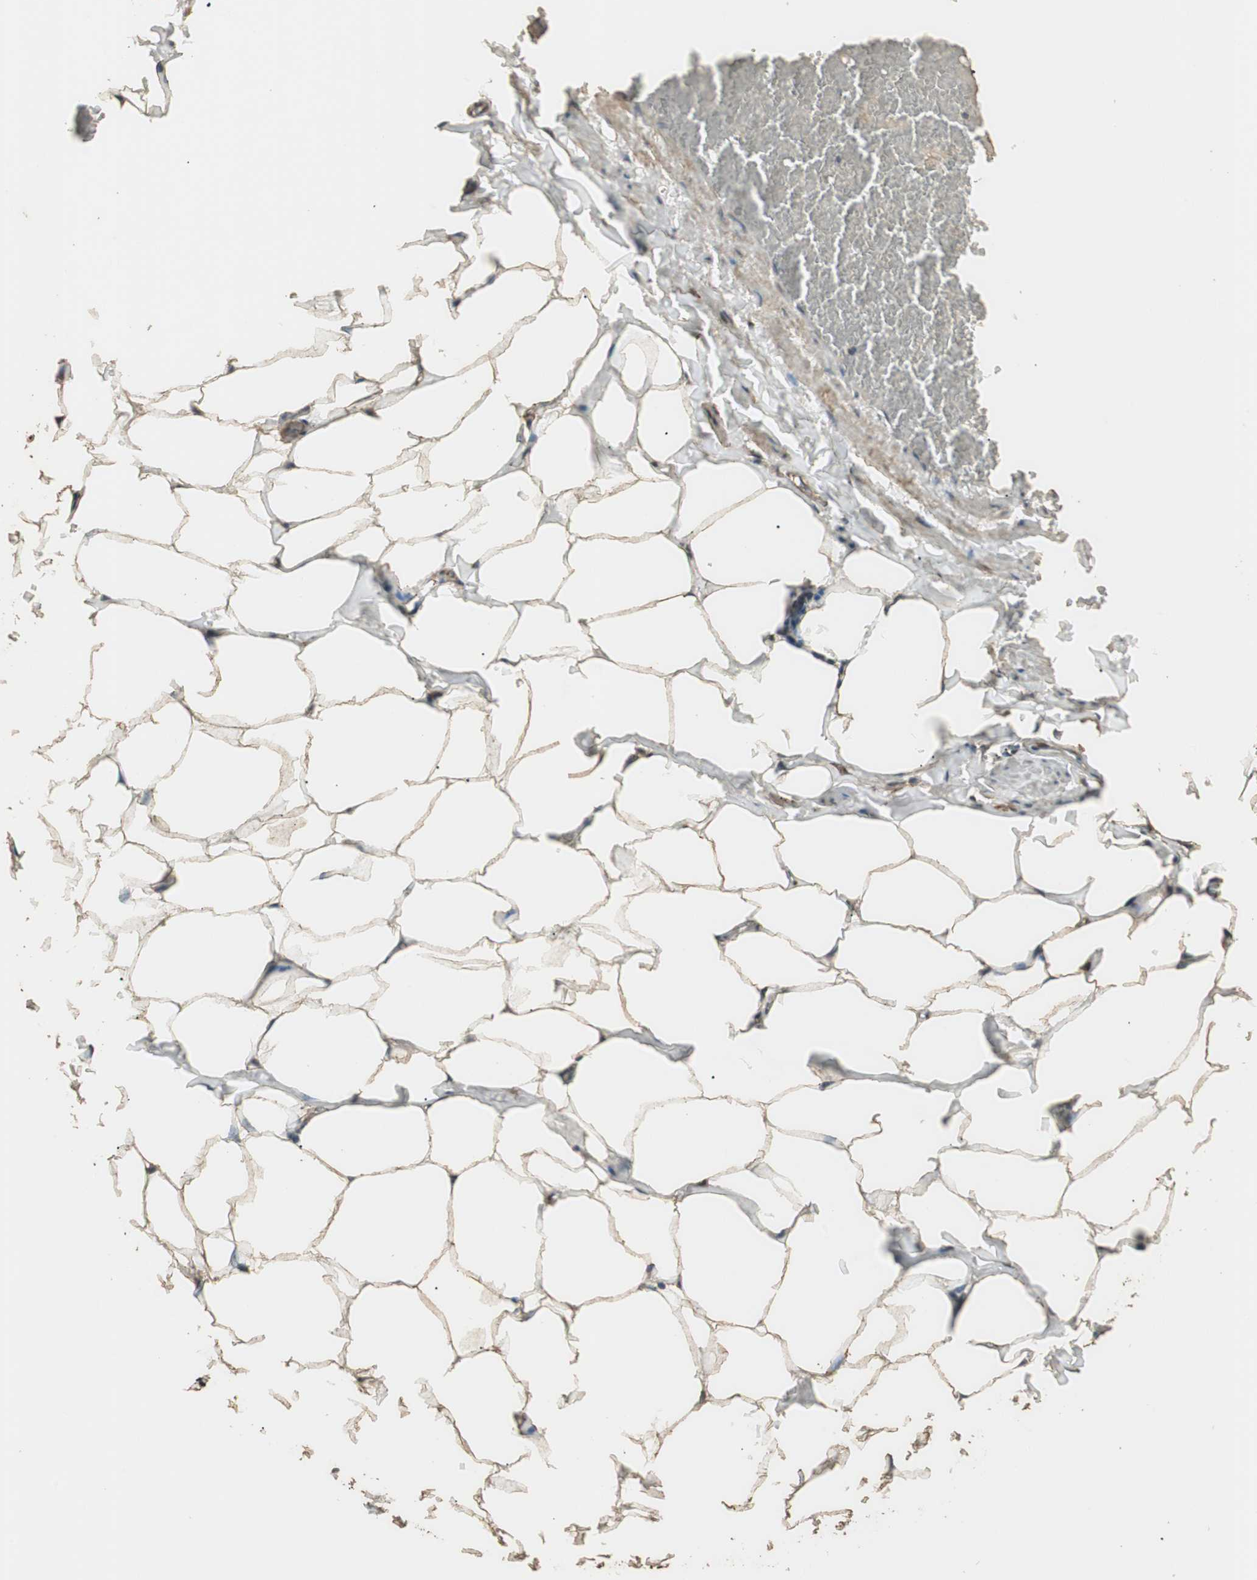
{"staining": {"intensity": "moderate", "quantity": ">75%", "location": "cytoplasmic/membranous"}, "tissue": "adipose tissue", "cell_type": "Adipocytes", "image_type": "normal", "snomed": [{"axis": "morphology", "description": "Normal tissue, NOS"}, {"axis": "topography", "description": "Vascular tissue"}], "caption": "Adipocytes display moderate cytoplasmic/membranous positivity in approximately >75% of cells in benign adipose tissue. The staining is performed using DAB (3,3'-diaminobenzidine) brown chromogen to label protein expression. The nuclei are counter-stained blue using hematoxylin.", "gene": "CCN4", "patient": {"sex": "male", "age": 41}}